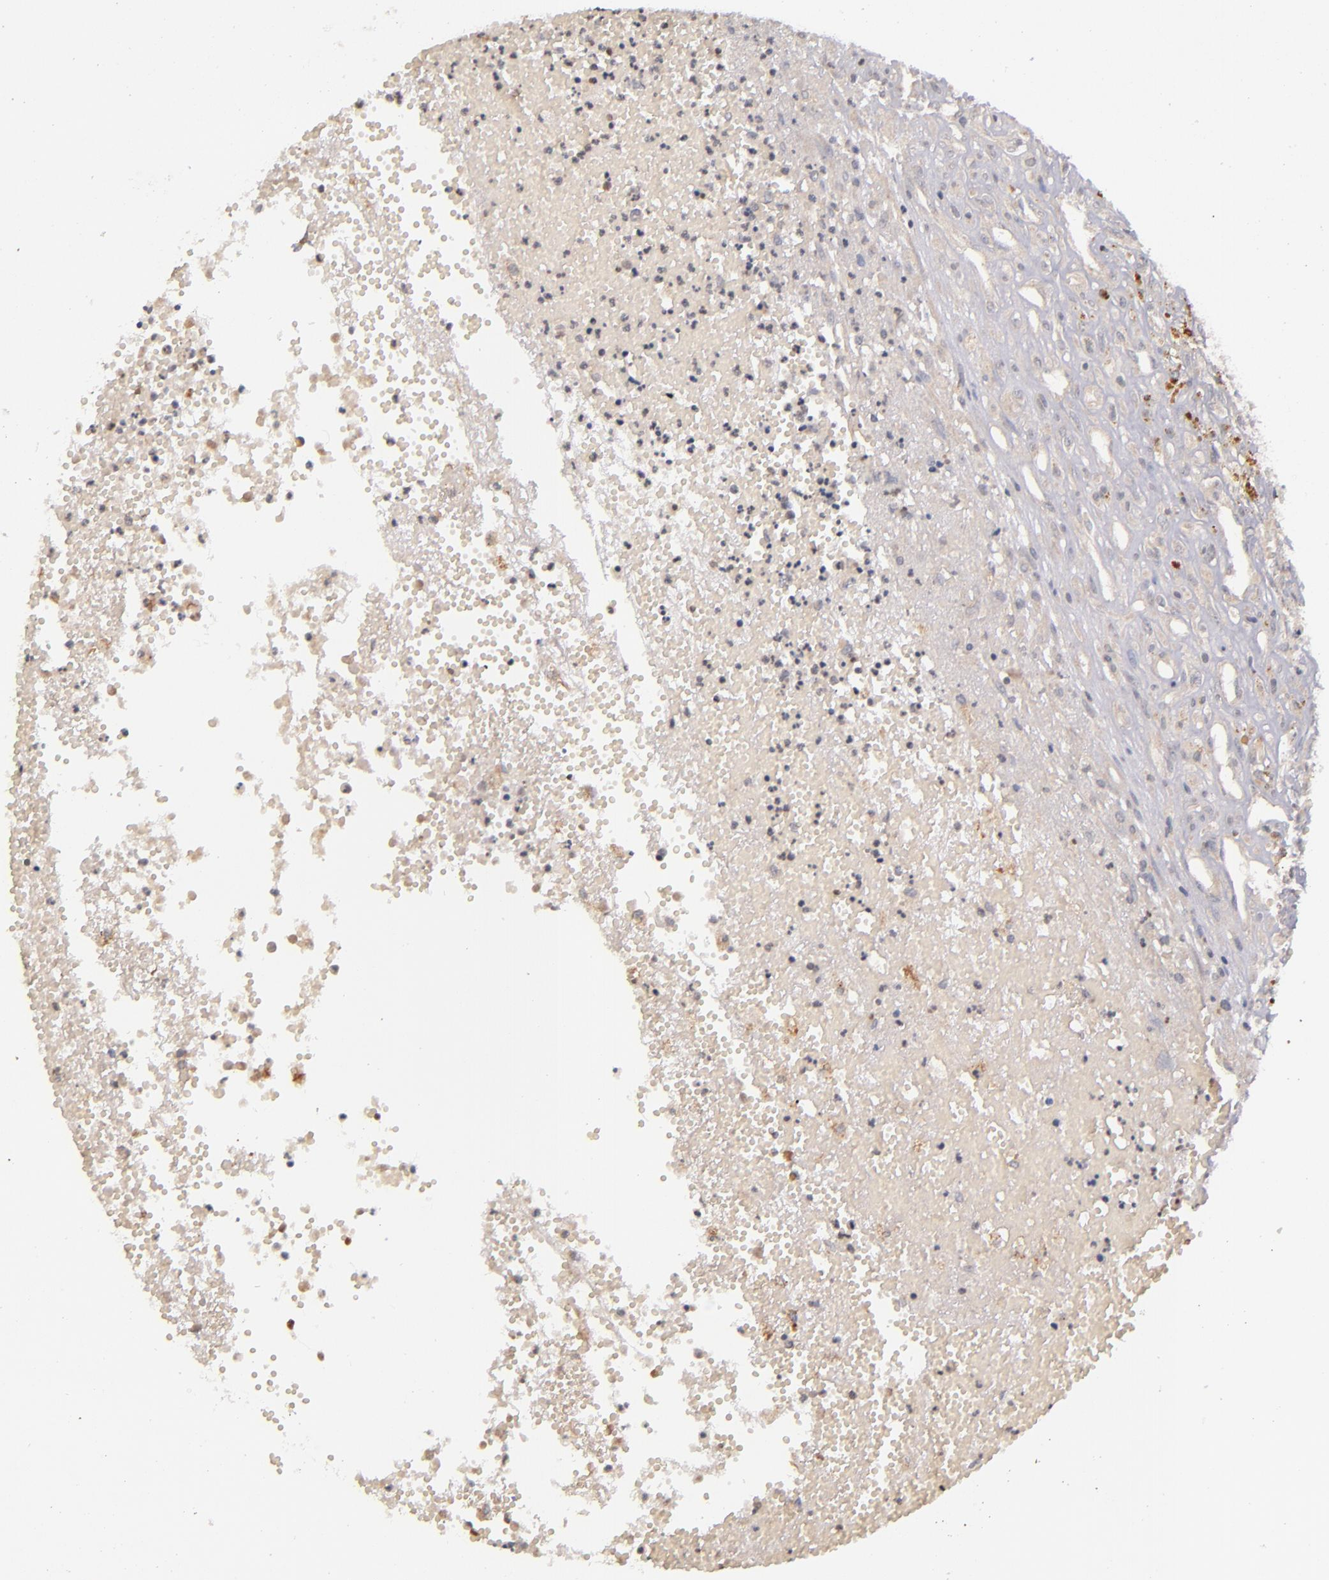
{"staining": {"intensity": "weak", "quantity": "<25%", "location": "cytoplasmic/membranous"}, "tissue": "glioma", "cell_type": "Tumor cells", "image_type": "cancer", "snomed": [{"axis": "morphology", "description": "Glioma, malignant, High grade"}, {"axis": "topography", "description": "Brain"}], "caption": "Immunohistochemistry (IHC) histopathology image of human glioma stained for a protein (brown), which demonstrates no expression in tumor cells.", "gene": "TSC2", "patient": {"sex": "male", "age": 66}}